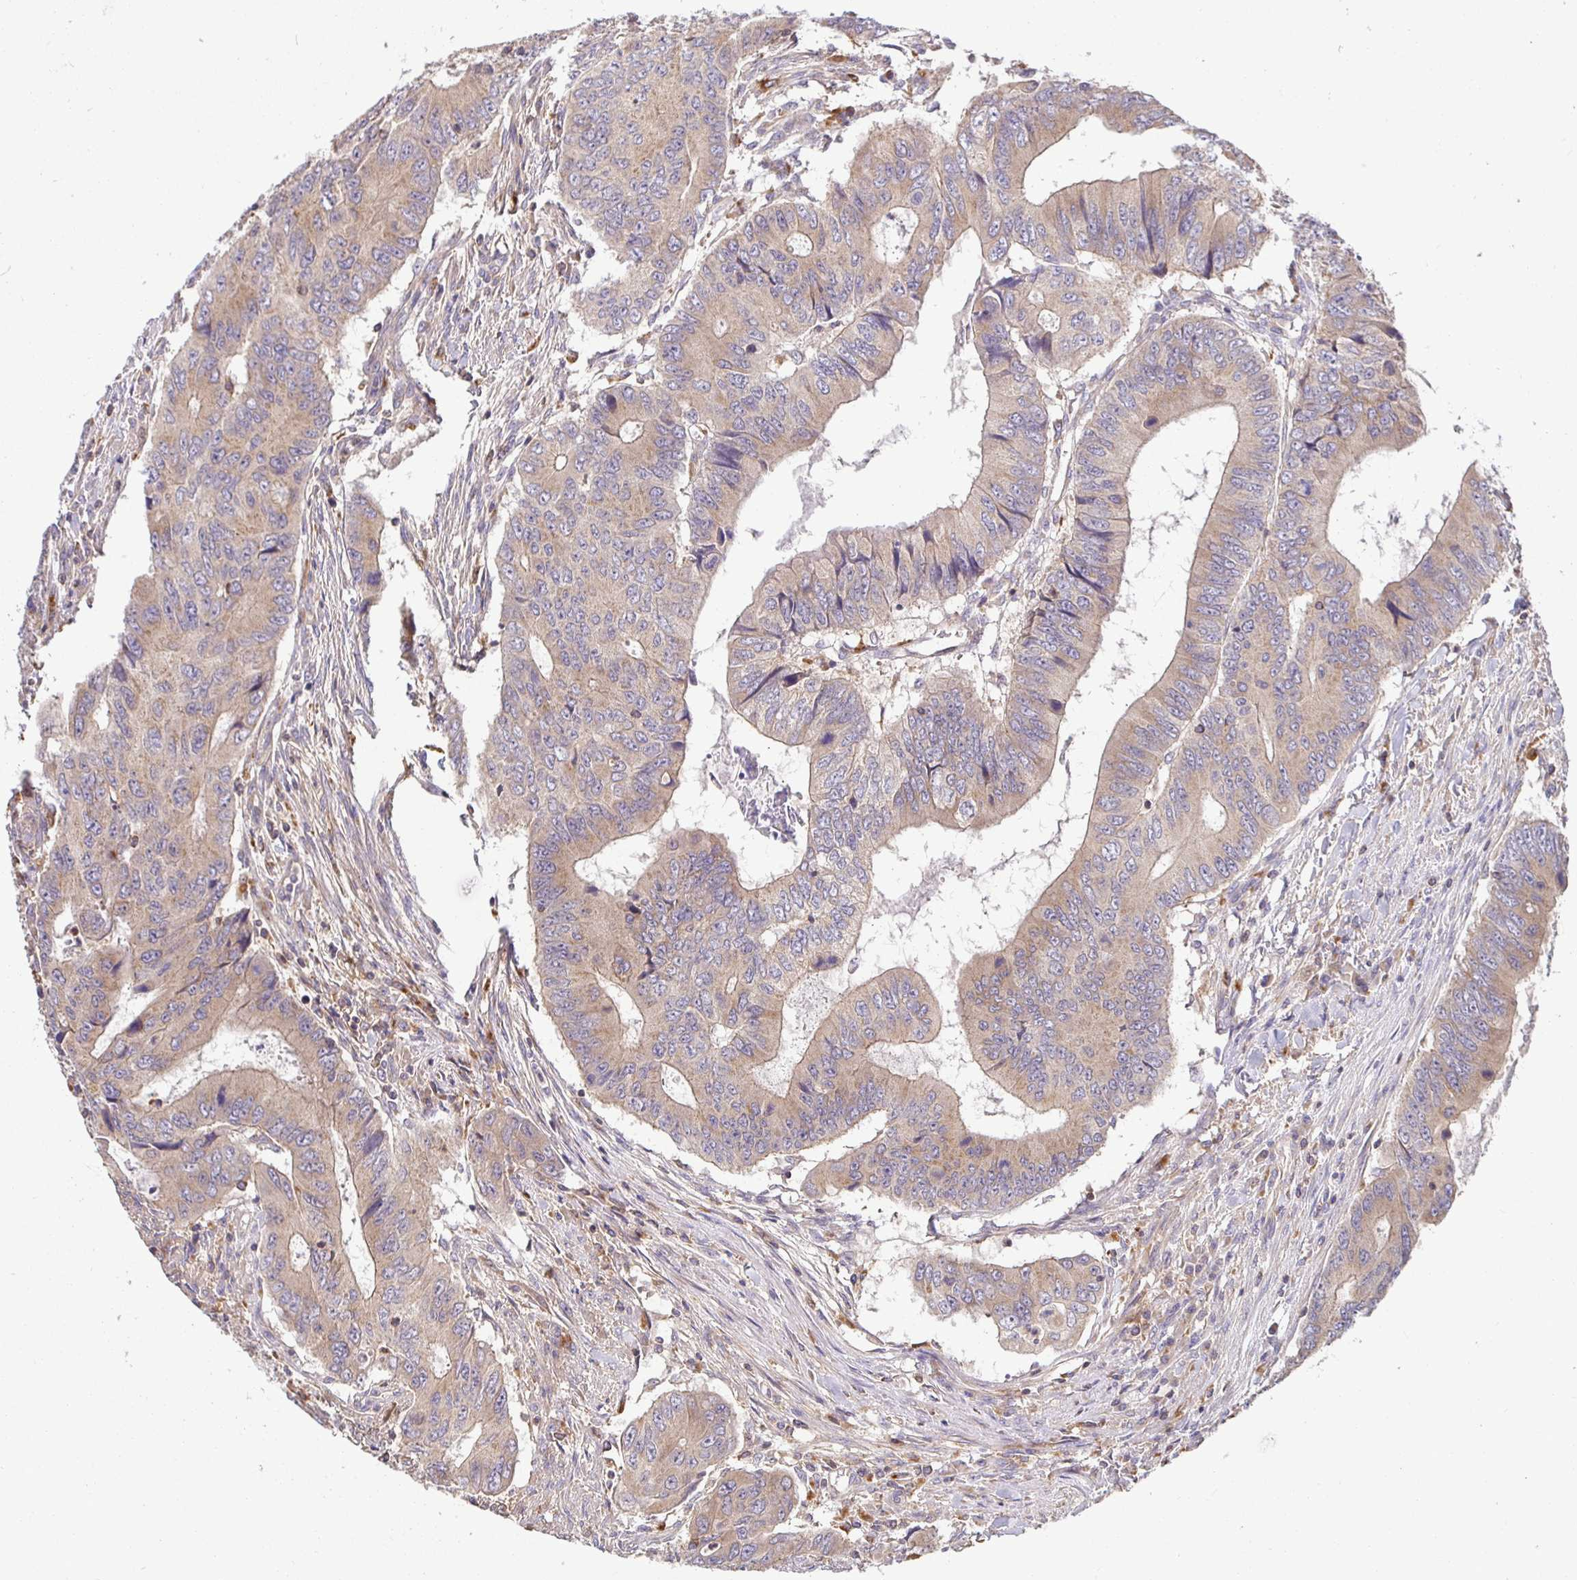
{"staining": {"intensity": "weak", "quantity": ">75%", "location": "cytoplasmic/membranous"}, "tissue": "colorectal cancer", "cell_type": "Tumor cells", "image_type": "cancer", "snomed": [{"axis": "morphology", "description": "Adenocarcinoma, NOS"}, {"axis": "topography", "description": "Colon"}], "caption": "This histopathology image reveals IHC staining of human colorectal adenocarcinoma, with low weak cytoplasmic/membranous expression in about >75% of tumor cells.", "gene": "ATP6V1F", "patient": {"sex": "male", "age": 53}}